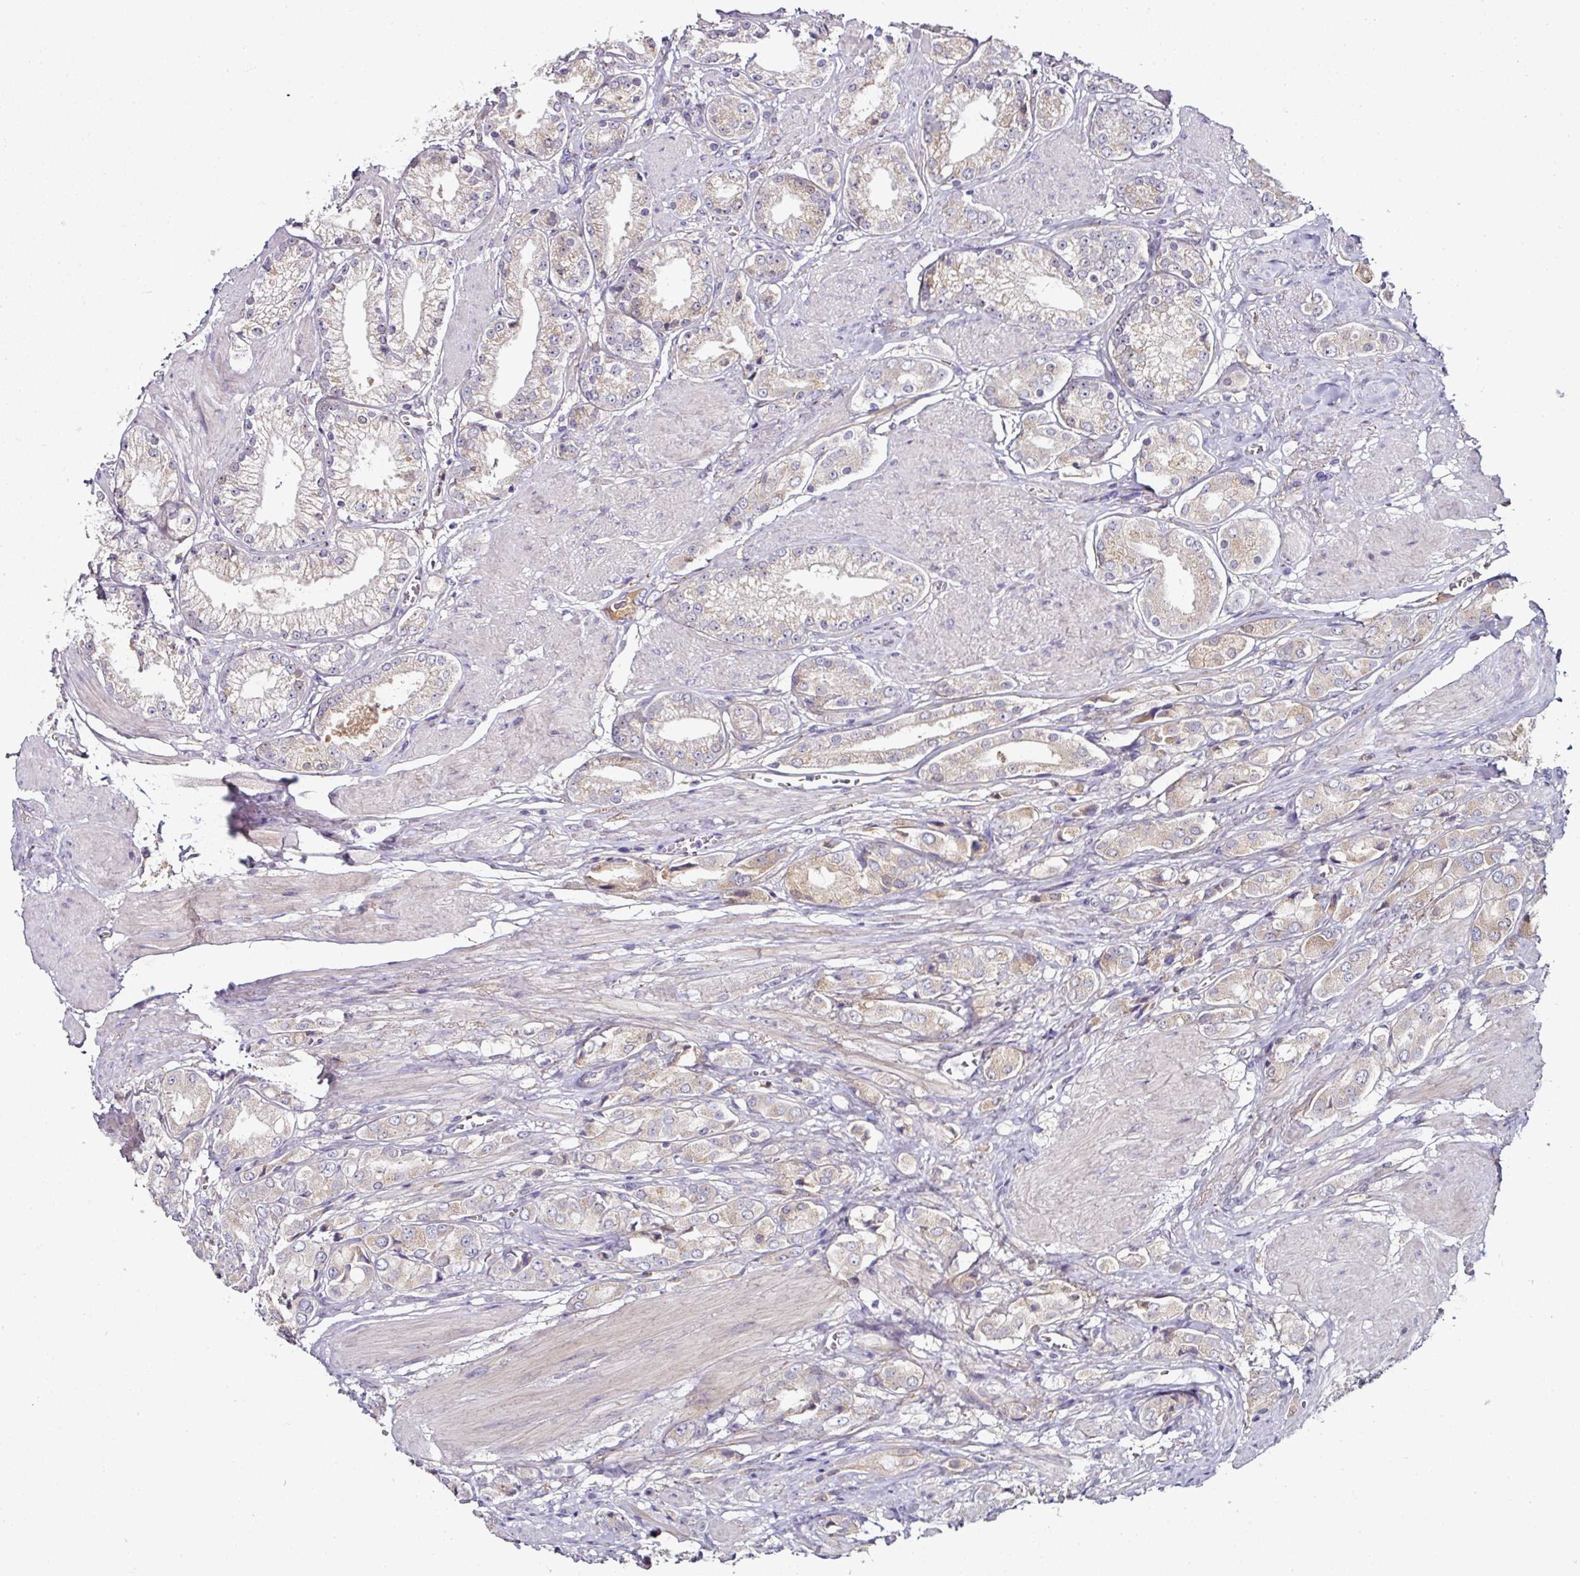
{"staining": {"intensity": "weak", "quantity": "<25%", "location": "cytoplasmic/membranous"}, "tissue": "prostate cancer", "cell_type": "Tumor cells", "image_type": "cancer", "snomed": [{"axis": "morphology", "description": "Adenocarcinoma, High grade"}, {"axis": "topography", "description": "Prostate and seminal vesicle, NOS"}], "caption": "Immunohistochemistry (IHC) micrograph of neoplastic tissue: human prostate cancer stained with DAB reveals no significant protein expression in tumor cells.", "gene": "CTDSP2", "patient": {"sex": "male", "age": 64}}